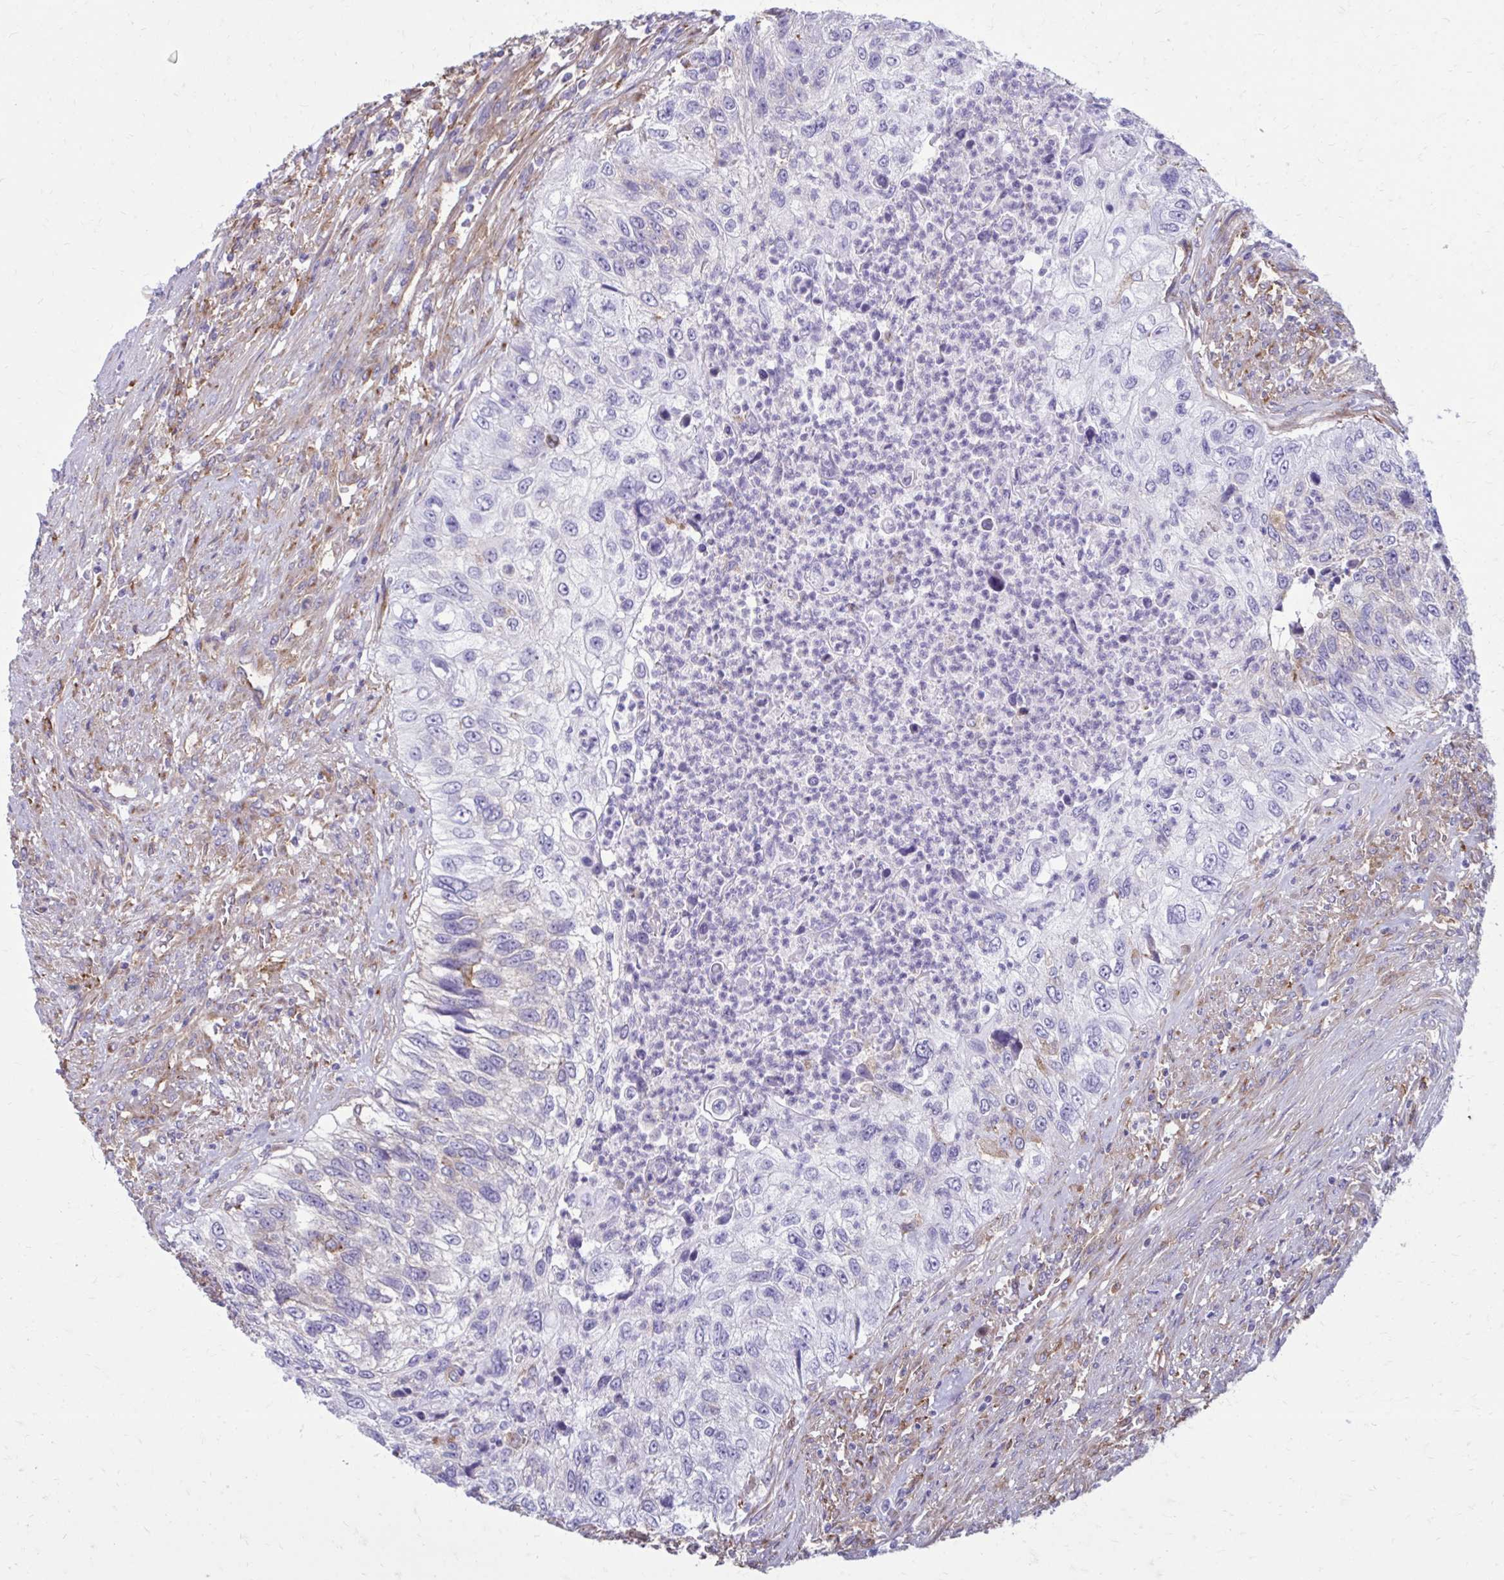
{"staining": {"intensity": "negative", "quantity": "none", "location": "none"}, "tissue": "urothelial cancer", "cell_type": "Tumor cells", "image_type": "cancer", "snomed": [{"axis": "morphology", "description": "Urothelial carcinoma, High grade"}, {"axis": "topography", "description": "Urinary bladder"}], "caption": "Tumor cells show no significant protein staining in high-grade urothelial carcinoma.", "gene": "CLTA", "patient": {"sex": "female", "age": 60}}